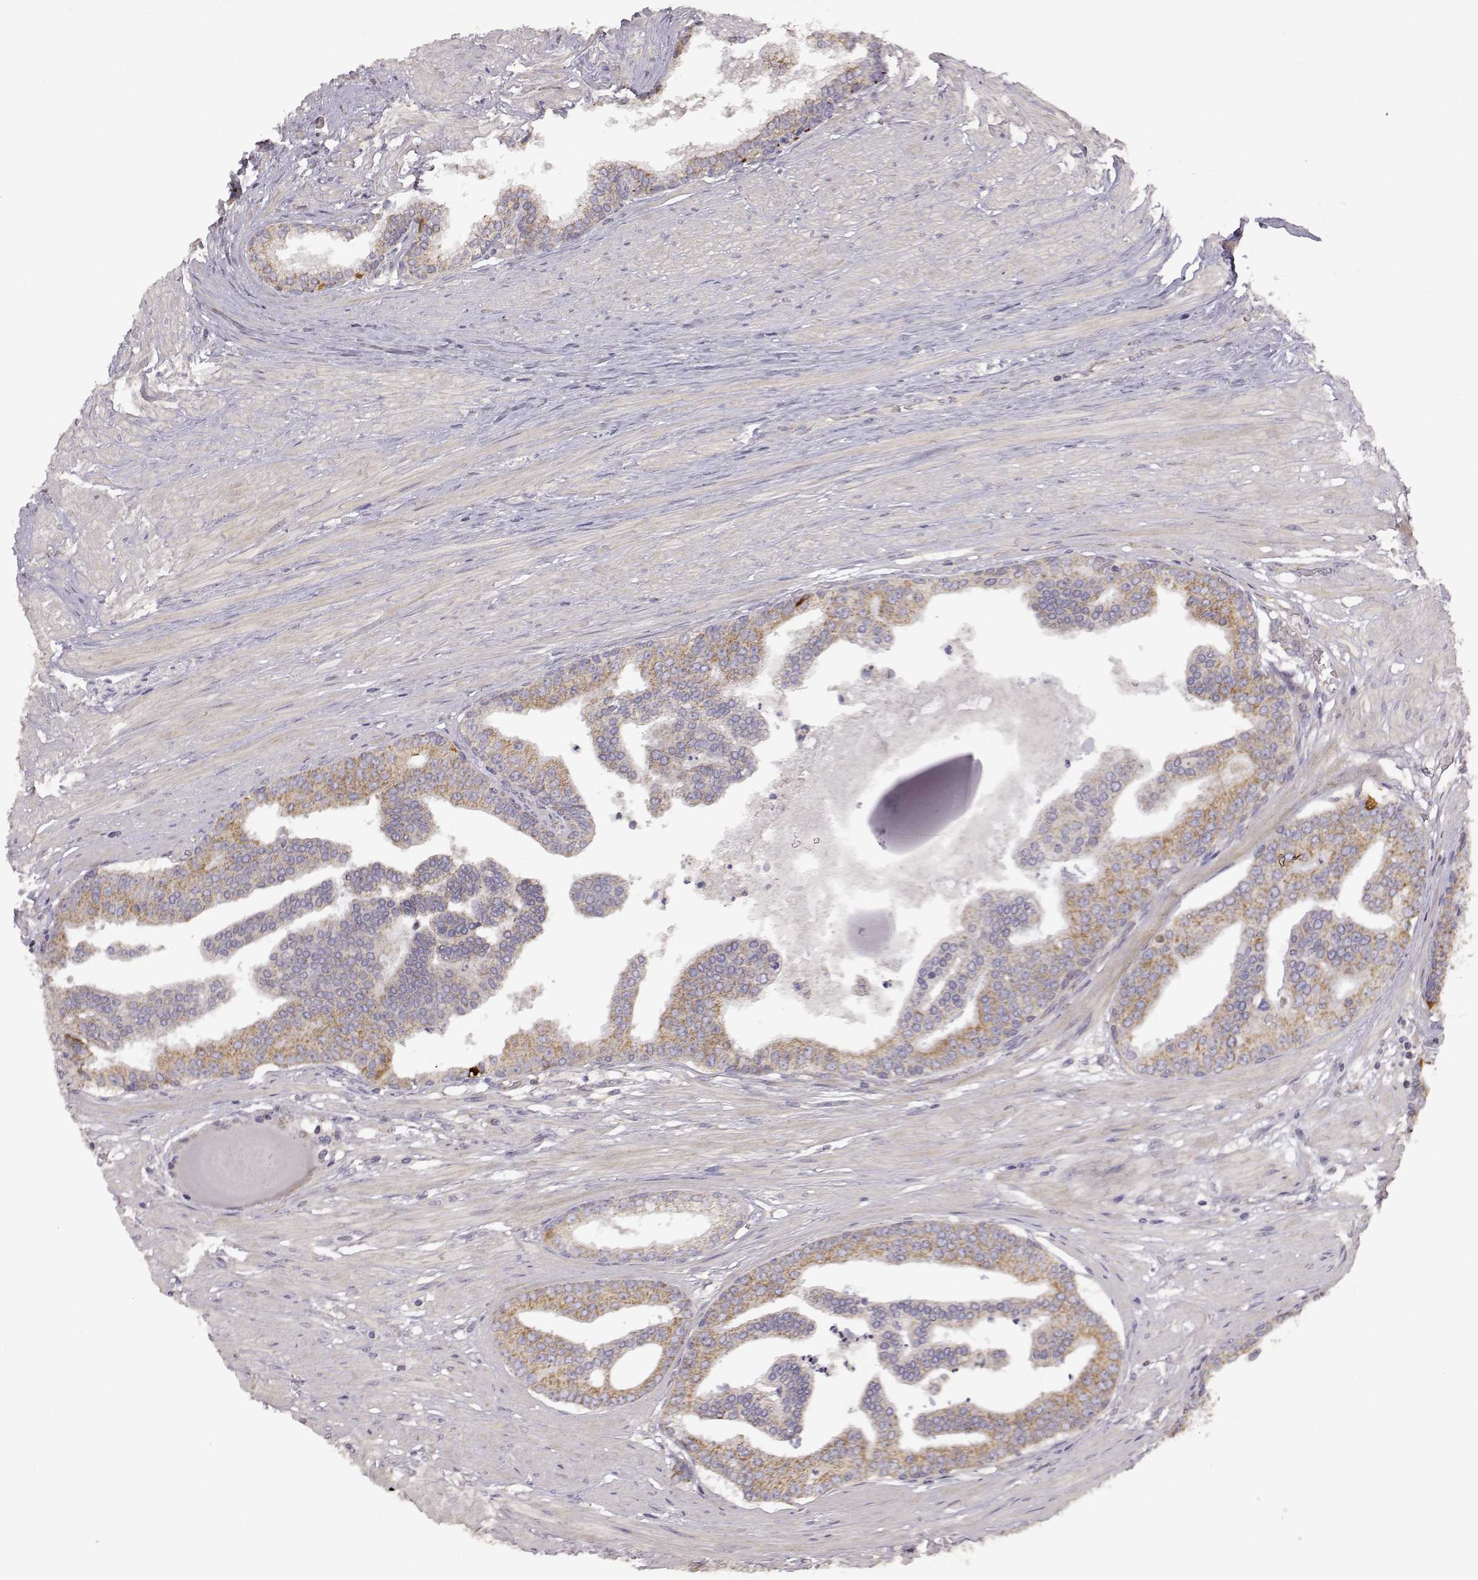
{"staining": {"intensity": "moderate", "quantity": "25%-75%", "location": "cytoplasmic/membranous"}, "tissue": "prostate cancer", "cell_type": "Tumor cells", "image_type": "cancer", "snomed": [{"axis": "morphology", "description": "Adenocarcinoma, NOS"}, {"axis": "topography", "description": "Prostate and seminal vesicle, NOS"}, {"axis": "topography", "description": "Prostate"}], "caption": "Tumor cells show medium levels of moderate cytoplasmic/membranous expression in approximately 25%-75% of cells in prostate cancer (adenocarcinoma).", "gene": "DDC", "patient": {"sex": "male", "age": 44}}